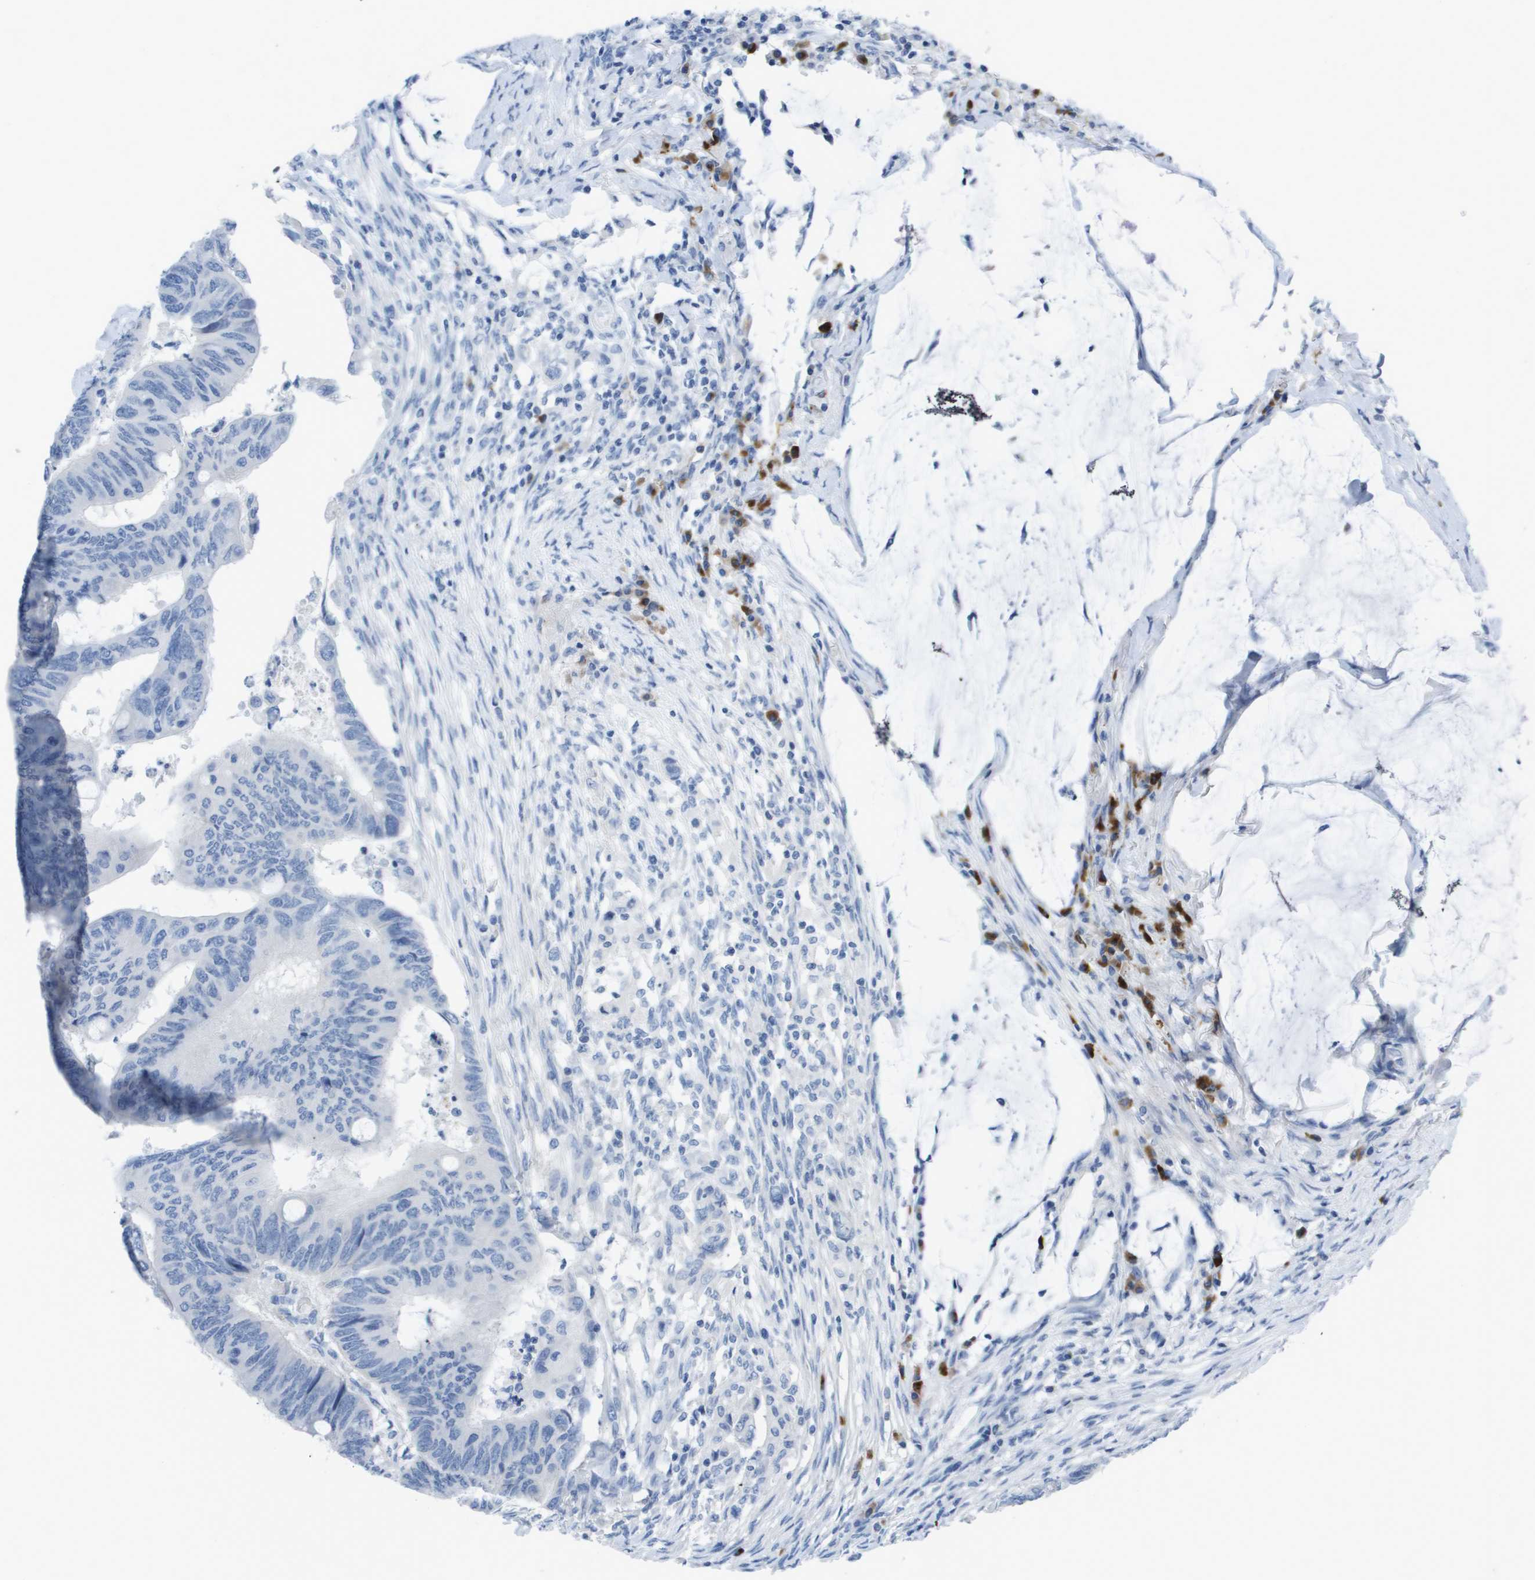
{"staining": {"intensity": "negative", "quantity": "none", "location": "none"}, "tissue": "colorectal cancer", "cell_type": "Tumor cells", "image_type": "cancer", "snomed": [{"axis": "morphology", "description": "Normal tissue, NOS"}, {"axis": "morphology", "description": "Adenocarcinoma, NOS"}, {"axis": "topography", "description": "Rectum"}], "caption": "DAB (3,3'-diaminobenzidine) immunohistochemical staining of human colorectal cancer demonstrates no significant positivity in tumor cells.", "gene": "GPR18", "patient": {"sex": "male", "age": 92}}